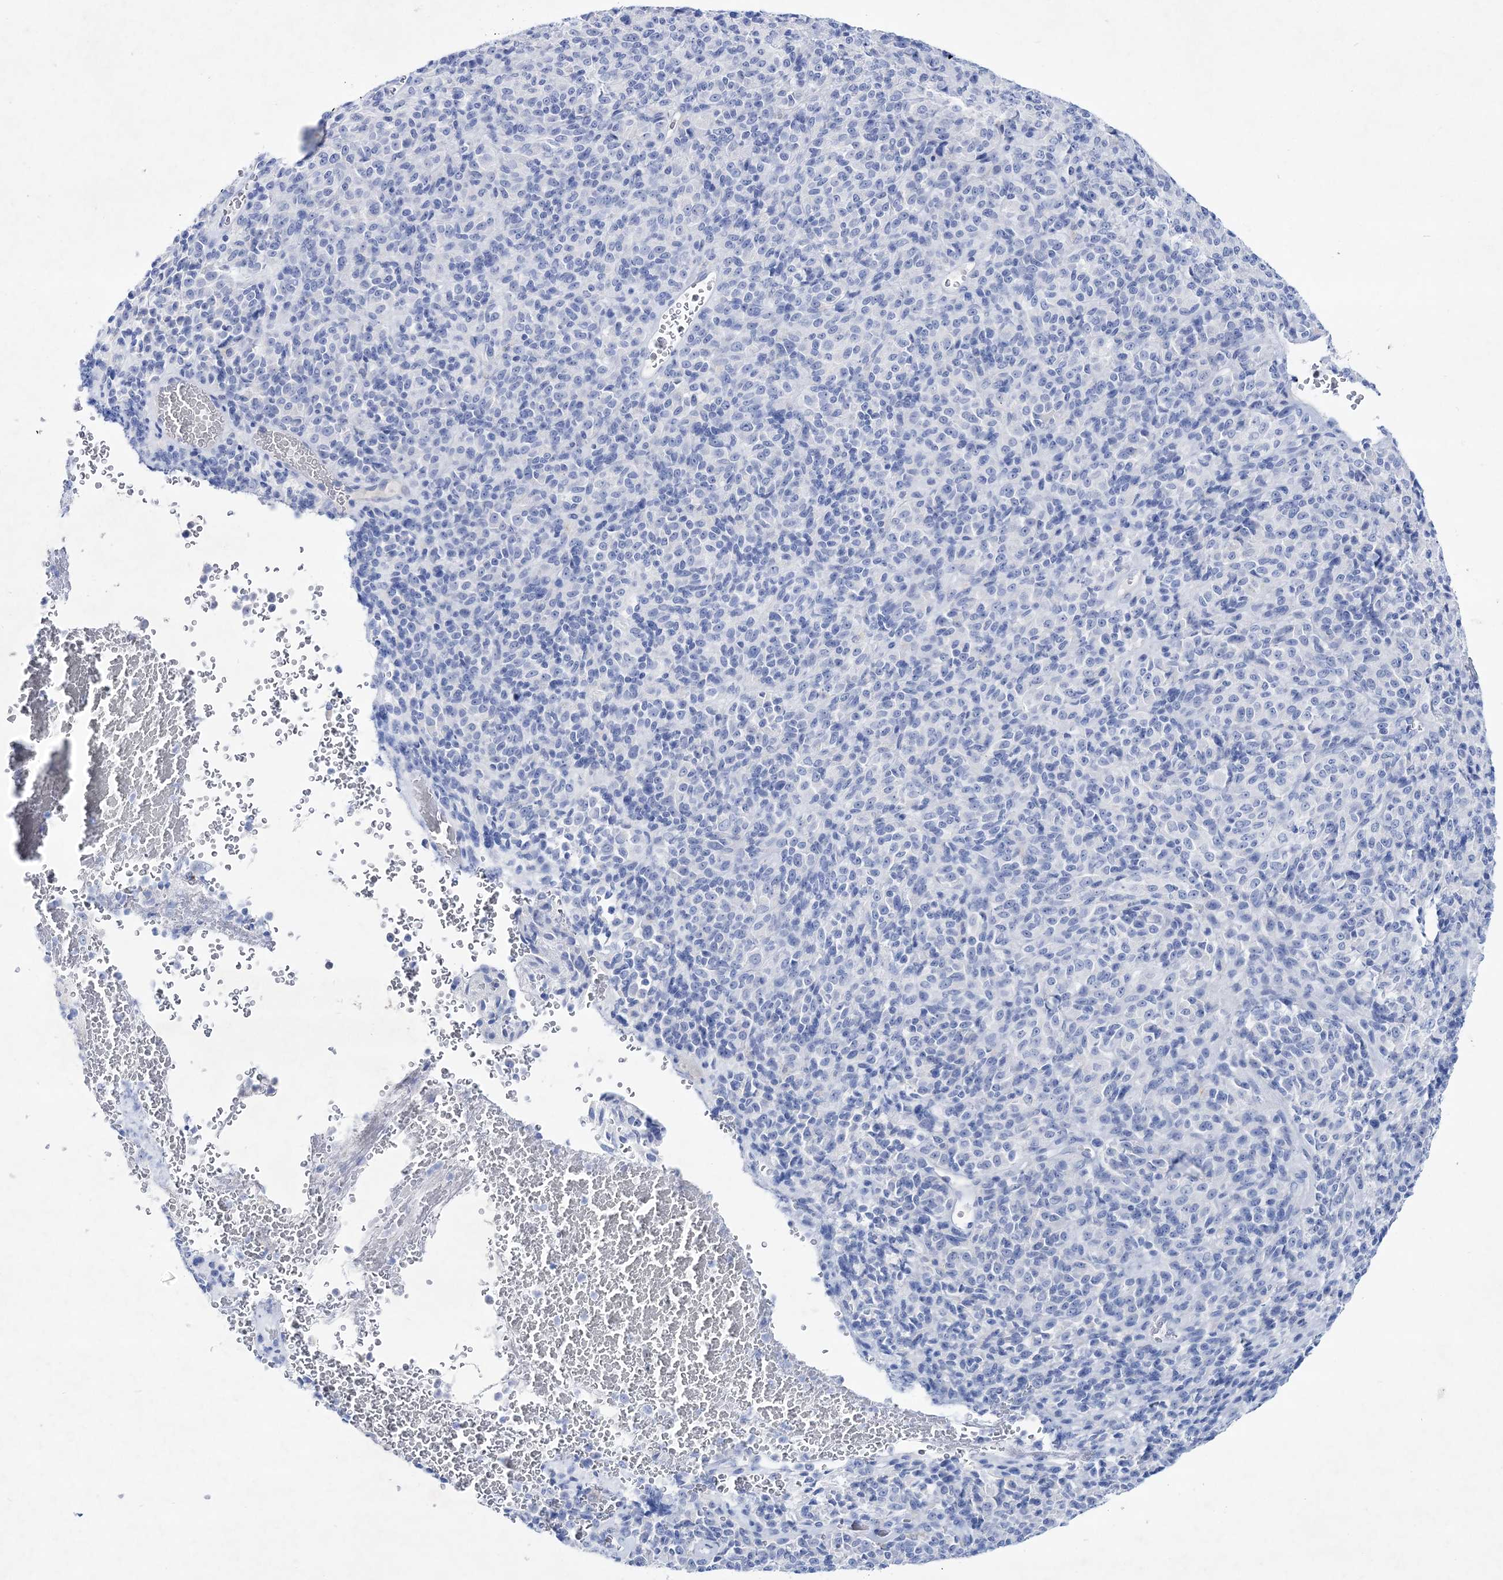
{"staining": {"intensity": "negative", "quantity": "none", "location": "none"}, "tissue": "melanoma", "cell_type": "Tumor cells", "image_type": "cancer", "snomed": [{"axis": "morphology", "description": "Malignant melanoma, Metastatic site"}, {"axis": "topography", "description": "Brain"}], "caption": "Tumor cells are negative for brown protein staining in melanoma.", "gene": "SPINK7", "patient": {"sex": "female", "age": 56}}